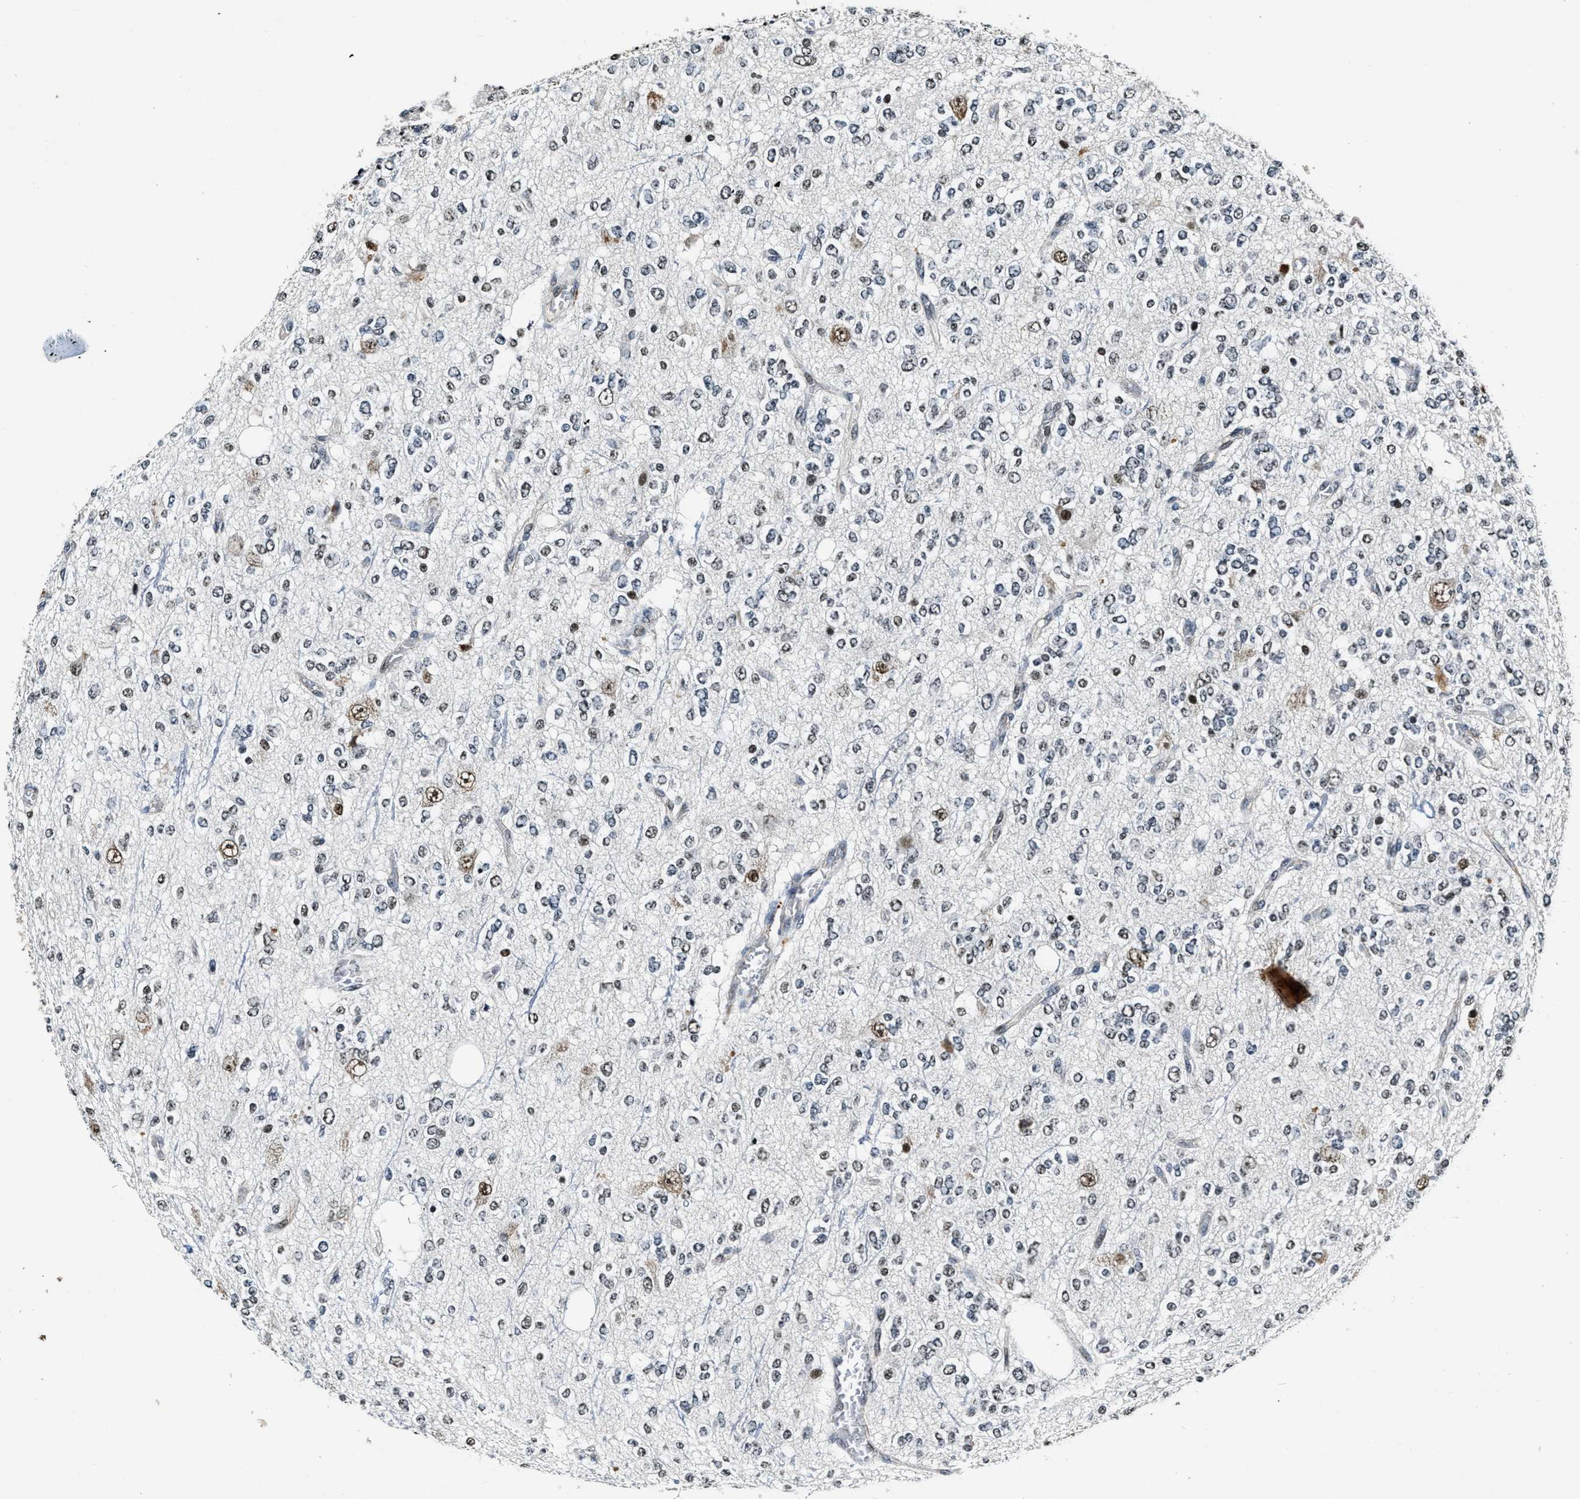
{"staining": {"intensity": "weak", "quantity": "25%-75%", "location": "nuclear"}, "tissue": "glioma", "cell_type": "Tumor cells", "image_type": "cancer", "snomed": [{"axis": "morphology", "description": "Glioma, malignant, Low grade"}, {"axis": "topography", "description": "Brain"}], "caption": "The immunohistochemical stain shows weak nuclear expression in tumor cells of glioma tissue.", "gene": "CCNE1", "patient": {"sex": "male", "age": 38}}